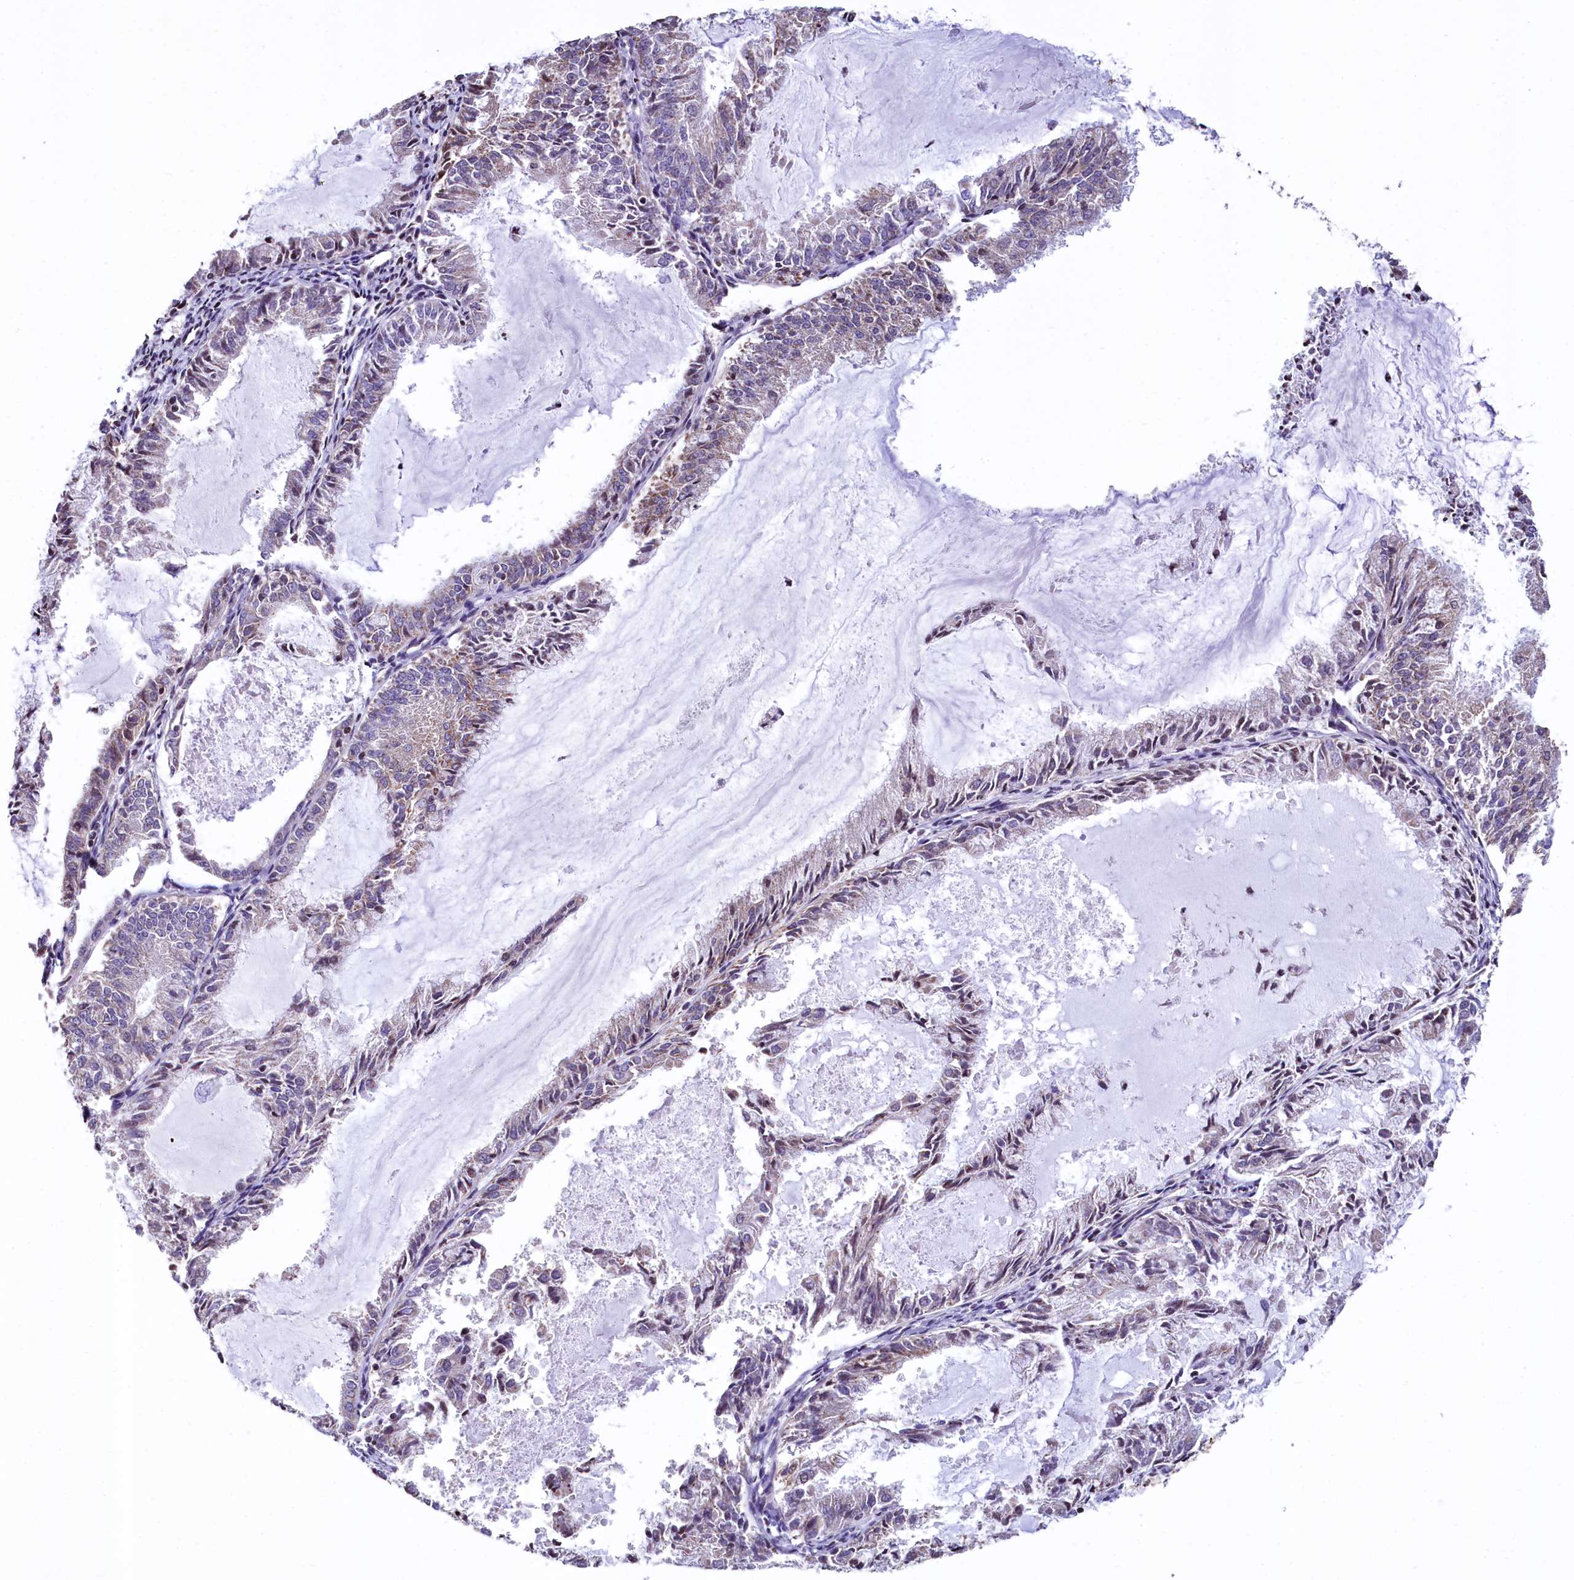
{"staining": {"intensity": "weak", "quantity": "<25%", "location": "cytoplasmic/membranous"}, "tissue": "endometrial cancer", "cell_type": "Tumor cells", "image_type": "cancer", "snomed": [{"axis": "morphology", "description": "Adenocarcinoma, NOS"}, {"axis": "topography", "description": "Endometrium"}], "caption": "A micrograph of endometrial cancer stained for a protein exhibits no brown staining in tumor cells.", "gene": "ZNF2", "patient": {"sex": "female", "age": 57}}